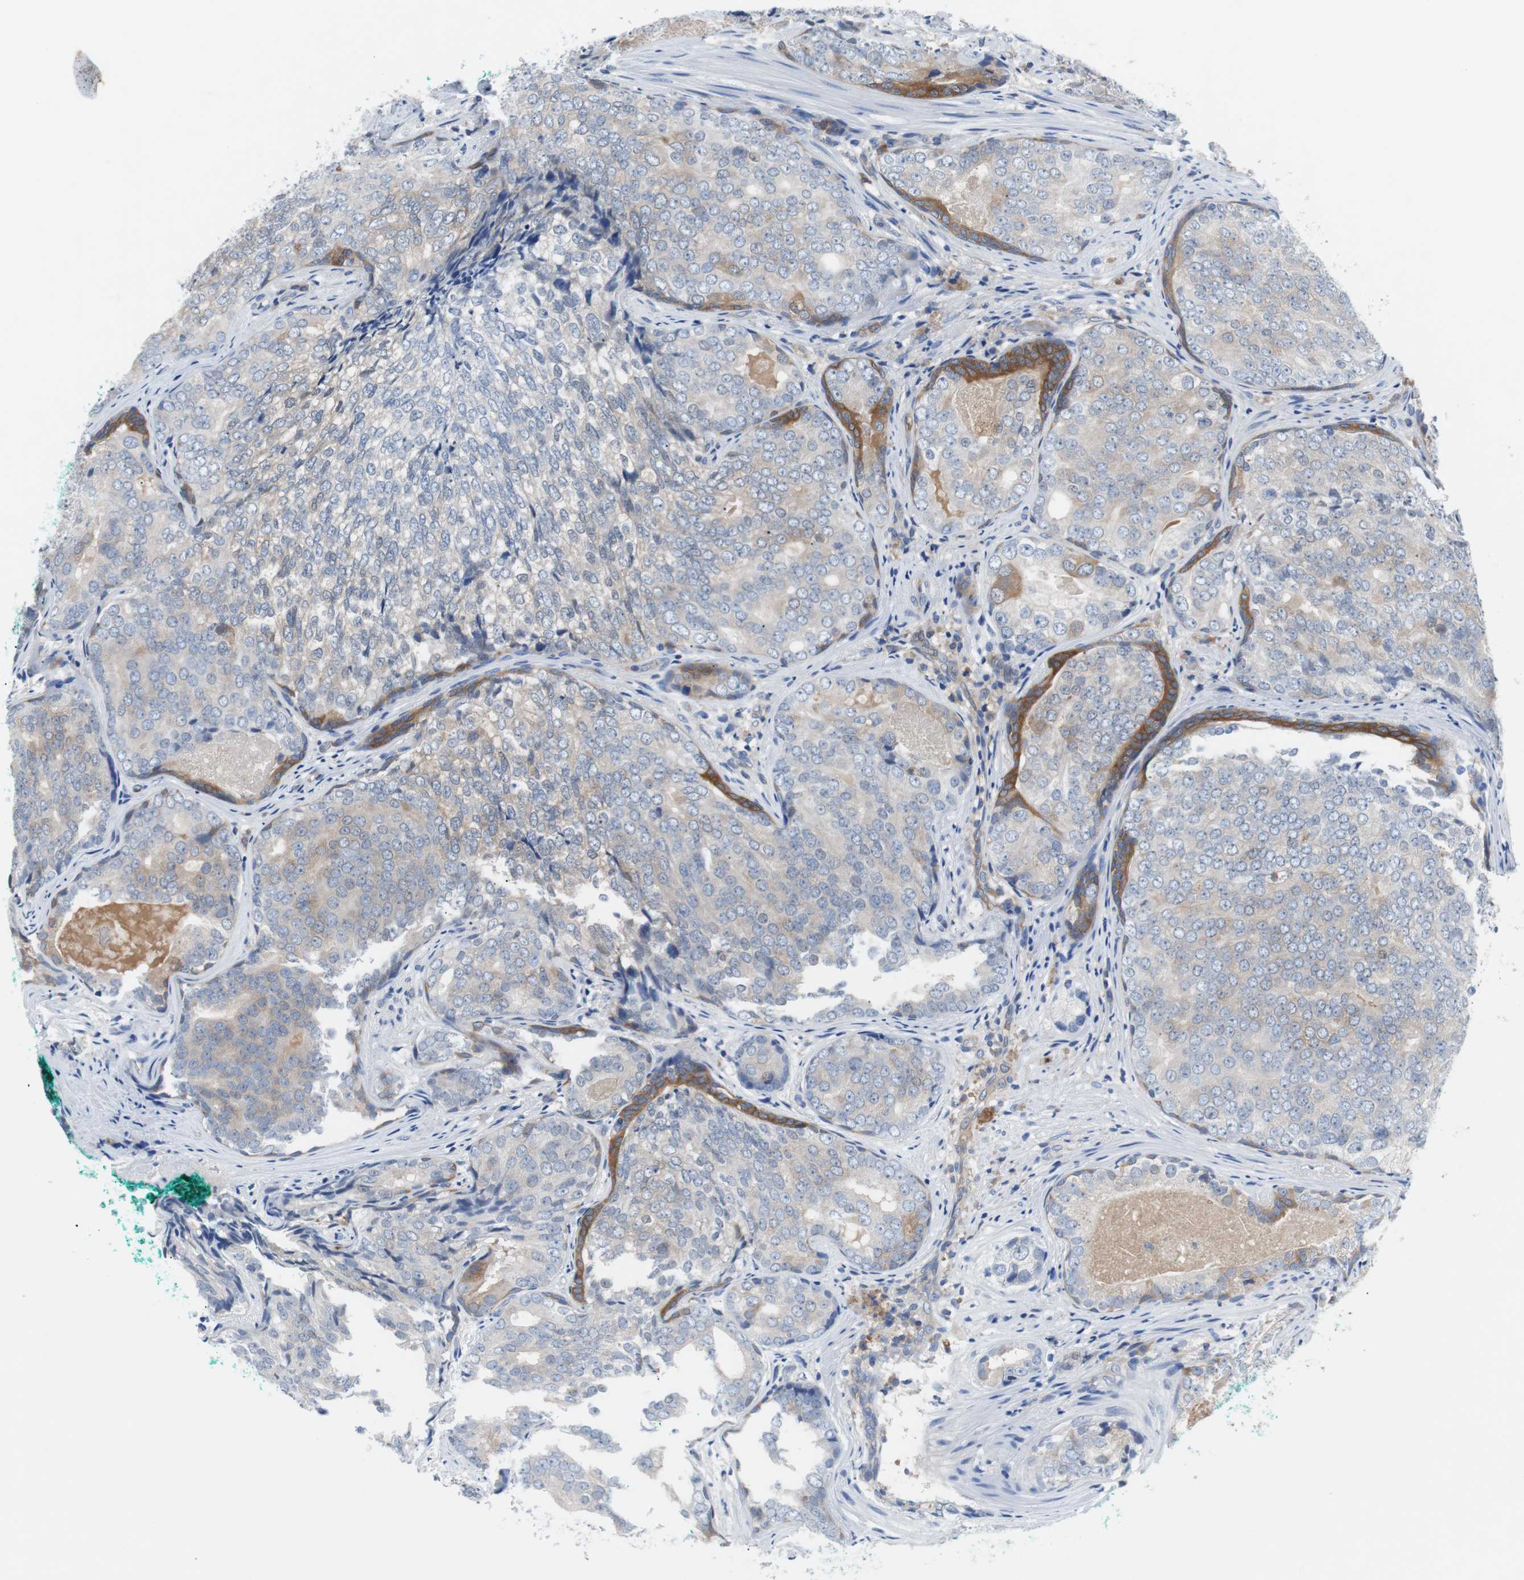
{"staining": {"intensity": "weak", "quantity": "25%-75%", "location": "cytoplasmic/membranous"}, "tissue": "prostate cancer", "cell_type": "Tumor cells", "image_type": "cancer", "snomed": [{"axis": "morphology", "description": "Adenocarcinoma, High grade"}, {"axis": "topography", "description": "Prostate"}], "caption": "Prostate adenocarcinoma (high-grade) stained with IHC shows weak cytoplasmic/membranous staining in about 25%-75% of tumor cells.", "gene": "EEF2K", "patient": {"sex": "male", "age": 66}}